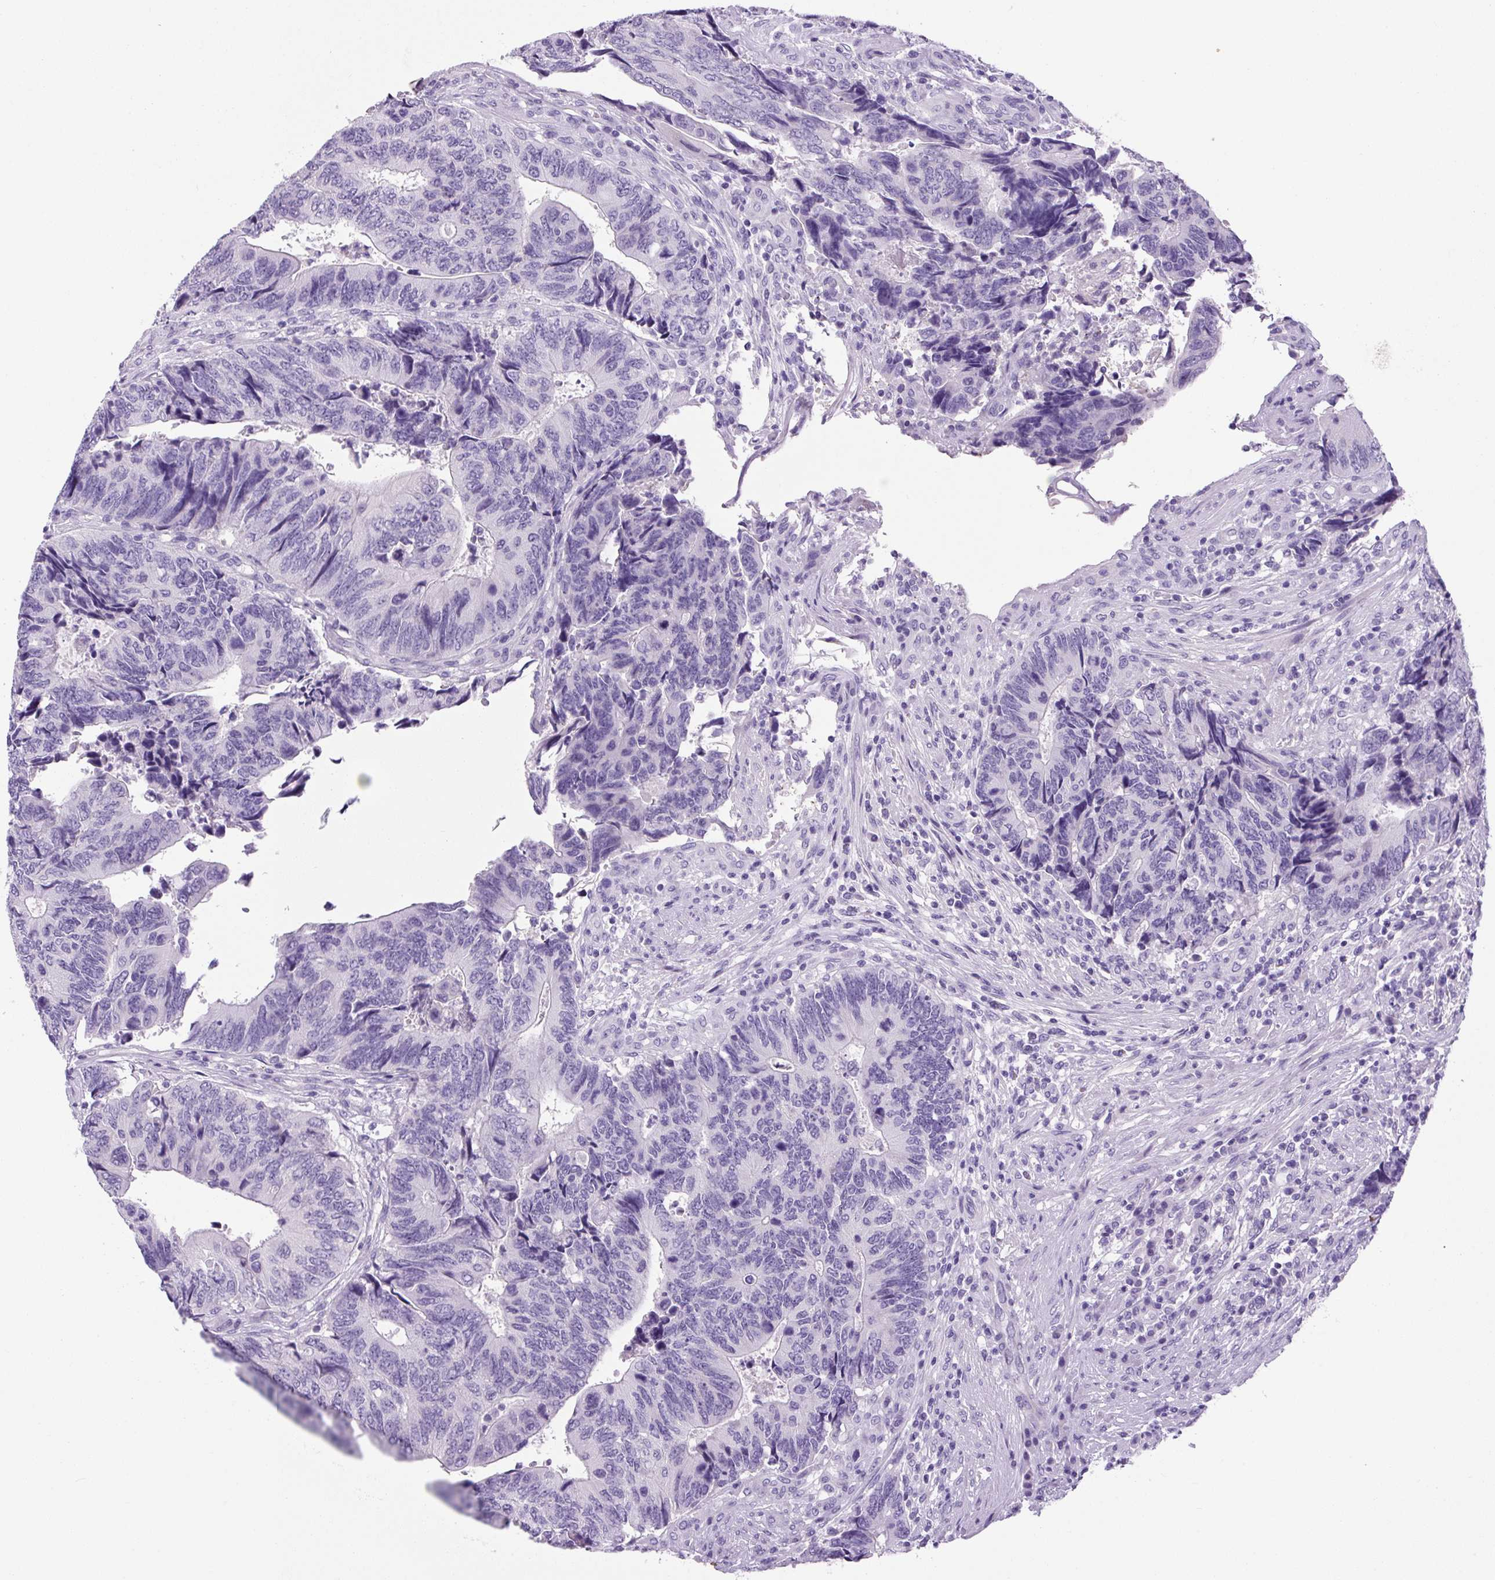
{"staining": {"intensity": "negative", "quantity": "none", "location": "none"}, "tissue": "colorectal cancer", "cell_type": "Tumor cells", "image_type": "cancer", "snomed": [{"axis": "morphology", "description": "Adenocarcinoma, NOS"}, {"axis": "topography", "description": "Colon"}], "caption": "Tumor cells show no significant protein staining in colorectal cancer (adenocarcinoma). The staining is performed using DAB (3,3'-diaminobenzidine) brown chromogen with nuclei counter-stained in using hematoxylin.", "gene": "CHGA", "patient": {"sex": "male", "age": 87}}